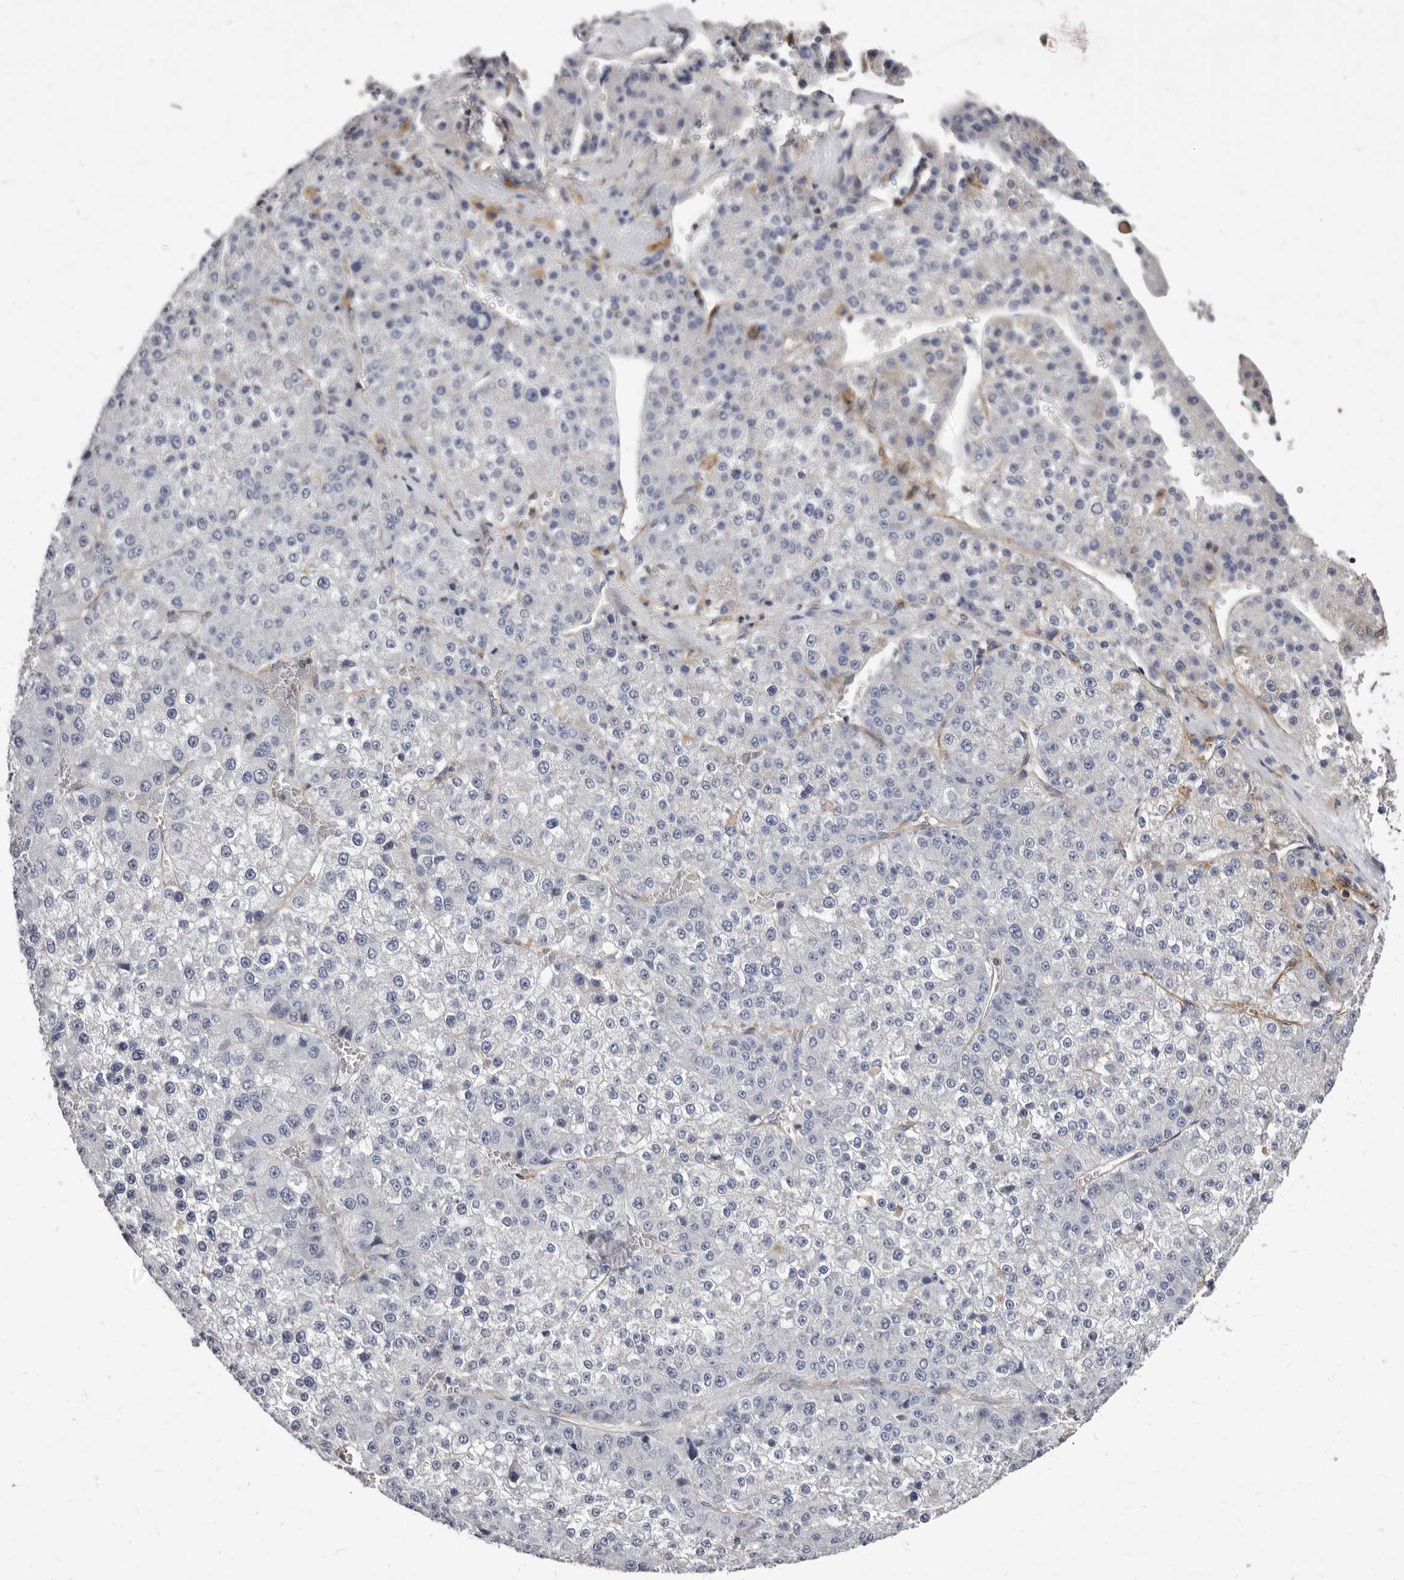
{"staining": {"intensity": "negative", "quantity": "none", "location": "none"}, "tissue": "liver cancer", "cell_type": "Tumor cells", "image_type": "cancer", "snomed": [{"axis": "morphology", "description": "Carcinoma, Hepatocellular, NOS"}, {"axis": "topography", "description": "Liver"}], "caption": "High magnification brightfield microscopy of liver hepatocellular carcinoma stained with DAB (brown) and counterstained with hematoxylin (blue): tumor cells show no significant staining.", "gene": "NIBAN1", "patient": {"sex": "female", "age": 73}}